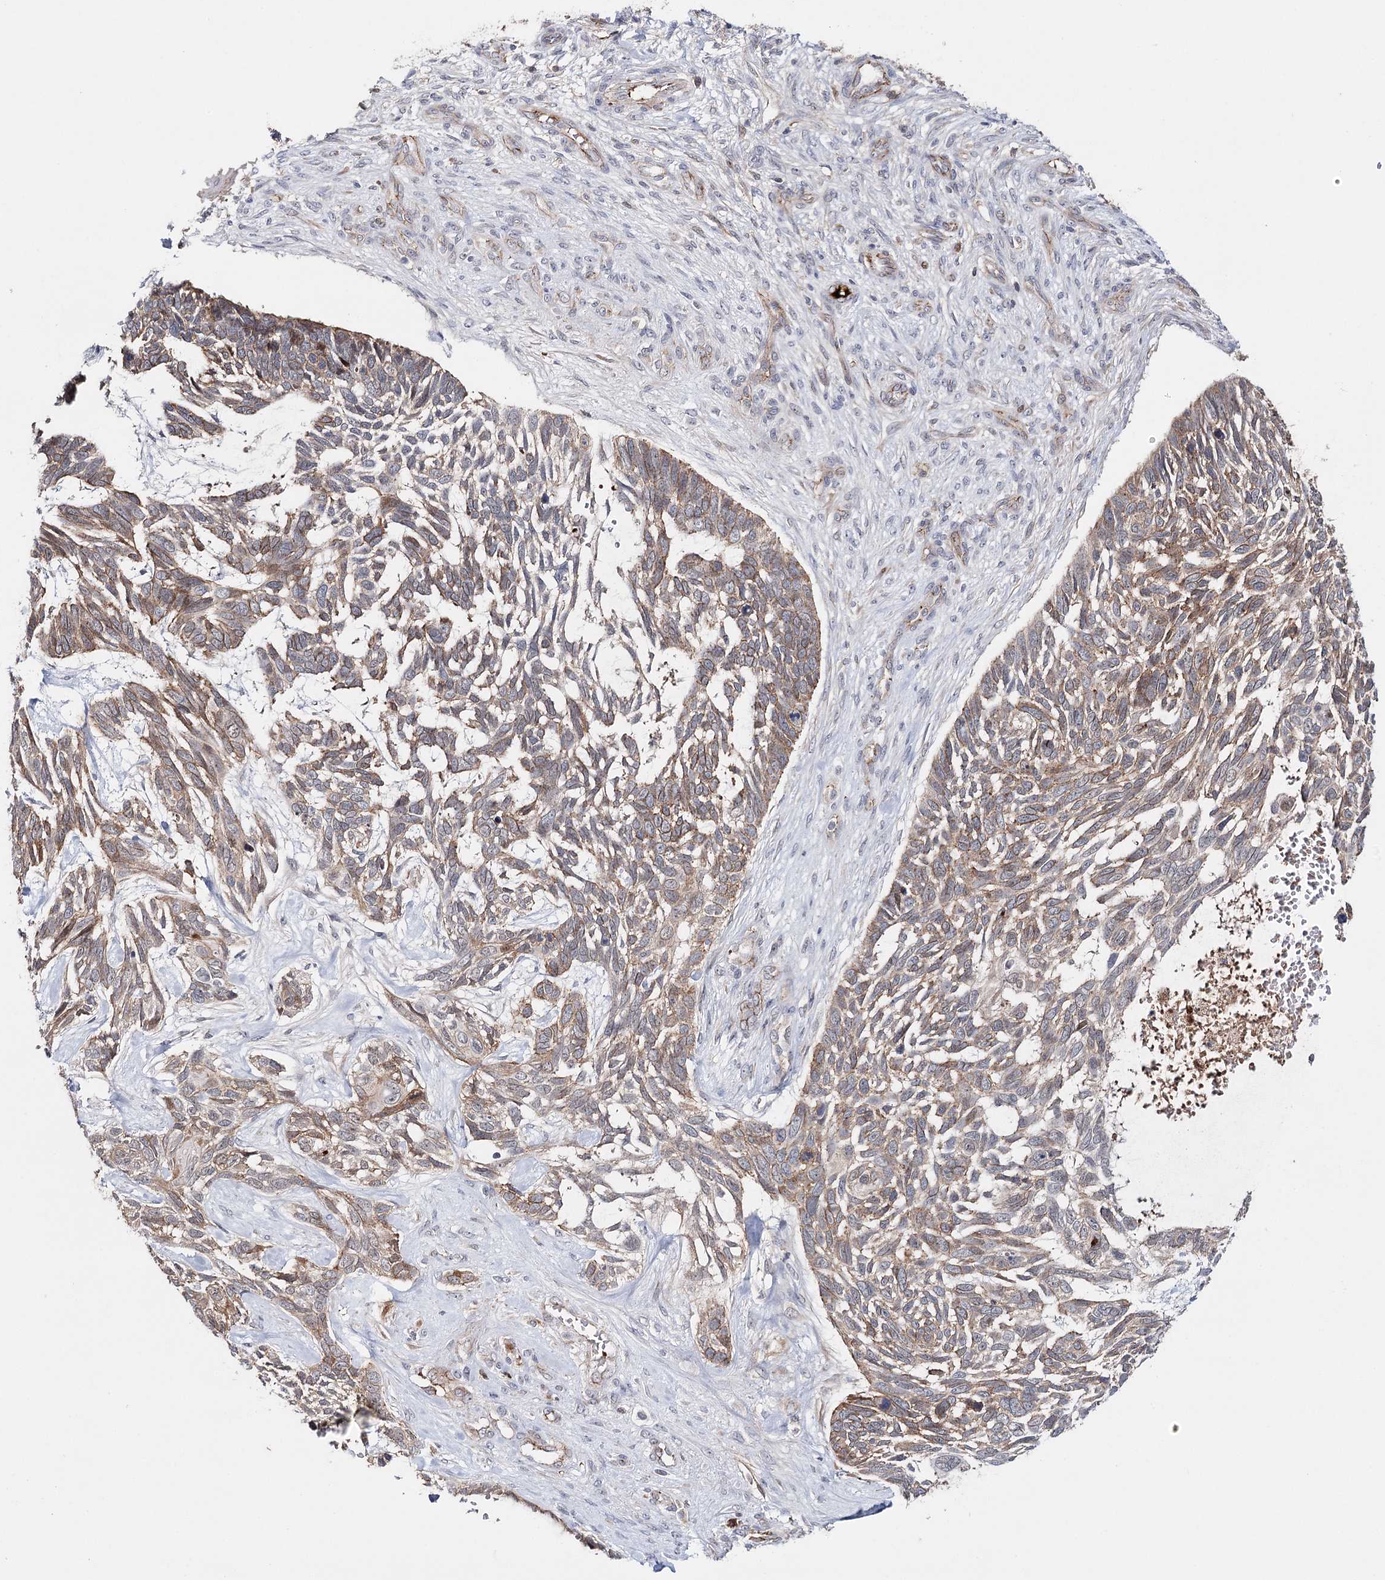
{"staining": {"intensity": "moderate", "quantity": ">75%", "location": "cytoplasmic/membranous"}, "tissue": "skin cancer", "cell_type": "Tumor cells", "image_type": "cancer", "snomed": [{"axis": "morphology", "description": "Basal cell carcinoma"}, {"axis": "topography", "description": "Skin"}], "caption": "A medium amount of moderate cytoplasmic/membranous positivity is seen in about >75% of tumor cells in skin cancer tissue.", "gene": "PKP4", "patient": {"sex": "male", "age": 88}}